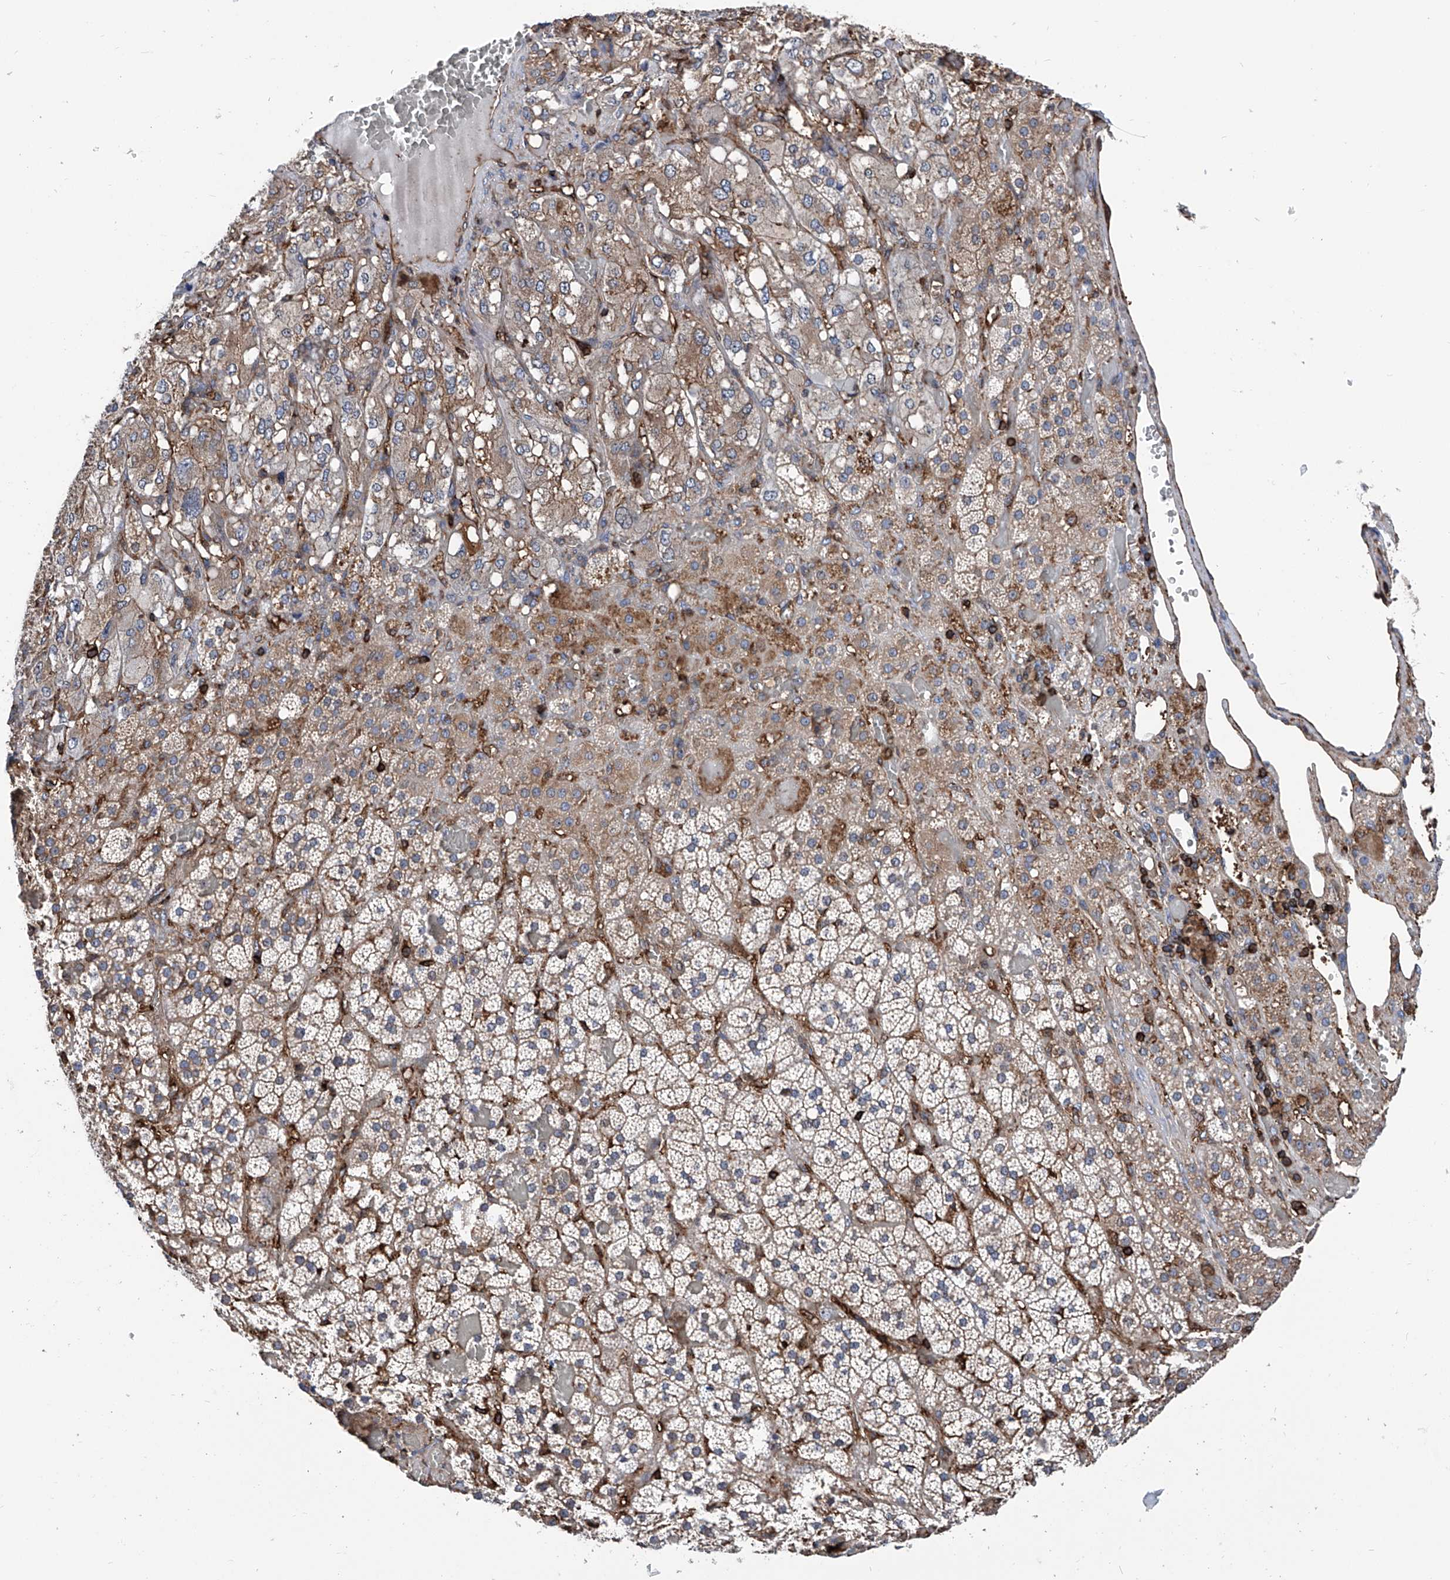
{"staining": {"intensity": "moderate", "quantity": "25%-75%", "location": "cytoplasmic/membranous"}, "tissue": "adrenal gland", "cell_type": "Glandular cells", "image_type": "normal", "snomed": [{"axis": "morphology", "description": "Normal tissue, NOS"}, {"axis": "topography", "description": "Adrenal gland"}], "caption": "Immunohistochemistry micrograph of normal adrenal gland: human adrenal gland stained using immunohistochemistry (IHC) exhibits medium levels of moderate protein expression localized specifically in the cytoplasmic/membranous of glandular cells, appearing as a cytoplasmic/membranous brown color.", "gene": "ZNF484", "patient": {"sex": "female", "age": 59}}